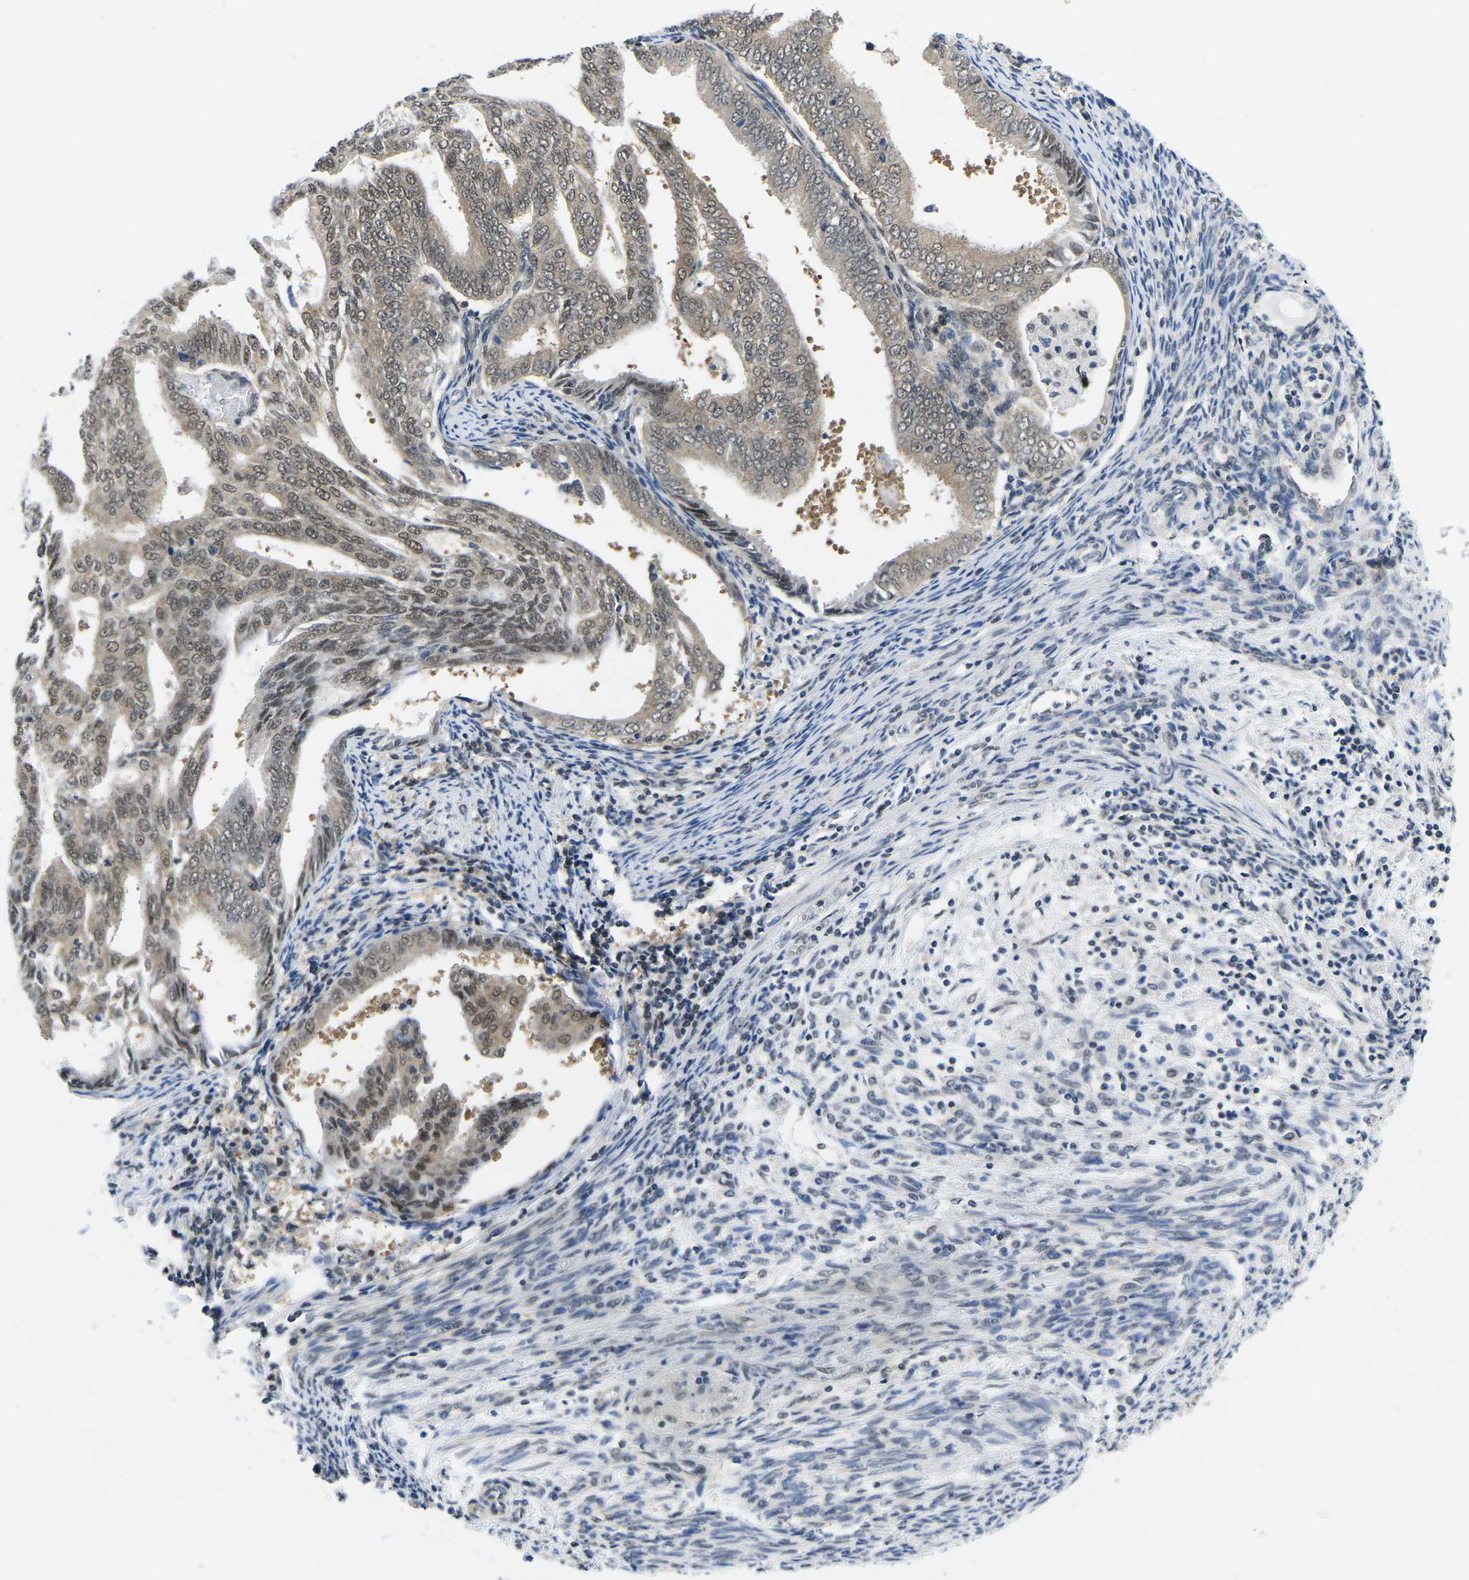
{"staining": {"intensity": "moderate", "quantity": ">75%", "location": "cytoplasmic/membranous,nuclear"}, "tissue": "endometrial cancer", "cell_type": "Tumor cells", "image_type": "cancer", "snomed": [{"axis": "morphology", "description": "Adenocarcinoma, NOS"}, {"axis": "topography", "description": "Endometrium"}], "caption": "This is an image of immunohistochemistry staining of endometrial cancer (adenocarcinoma), which shows moderate expression in the cytoplasmic/membranous and nuclear of tumor cells.", "gene": "UBA7", "patient": {"sex": "female", "age": 58}}